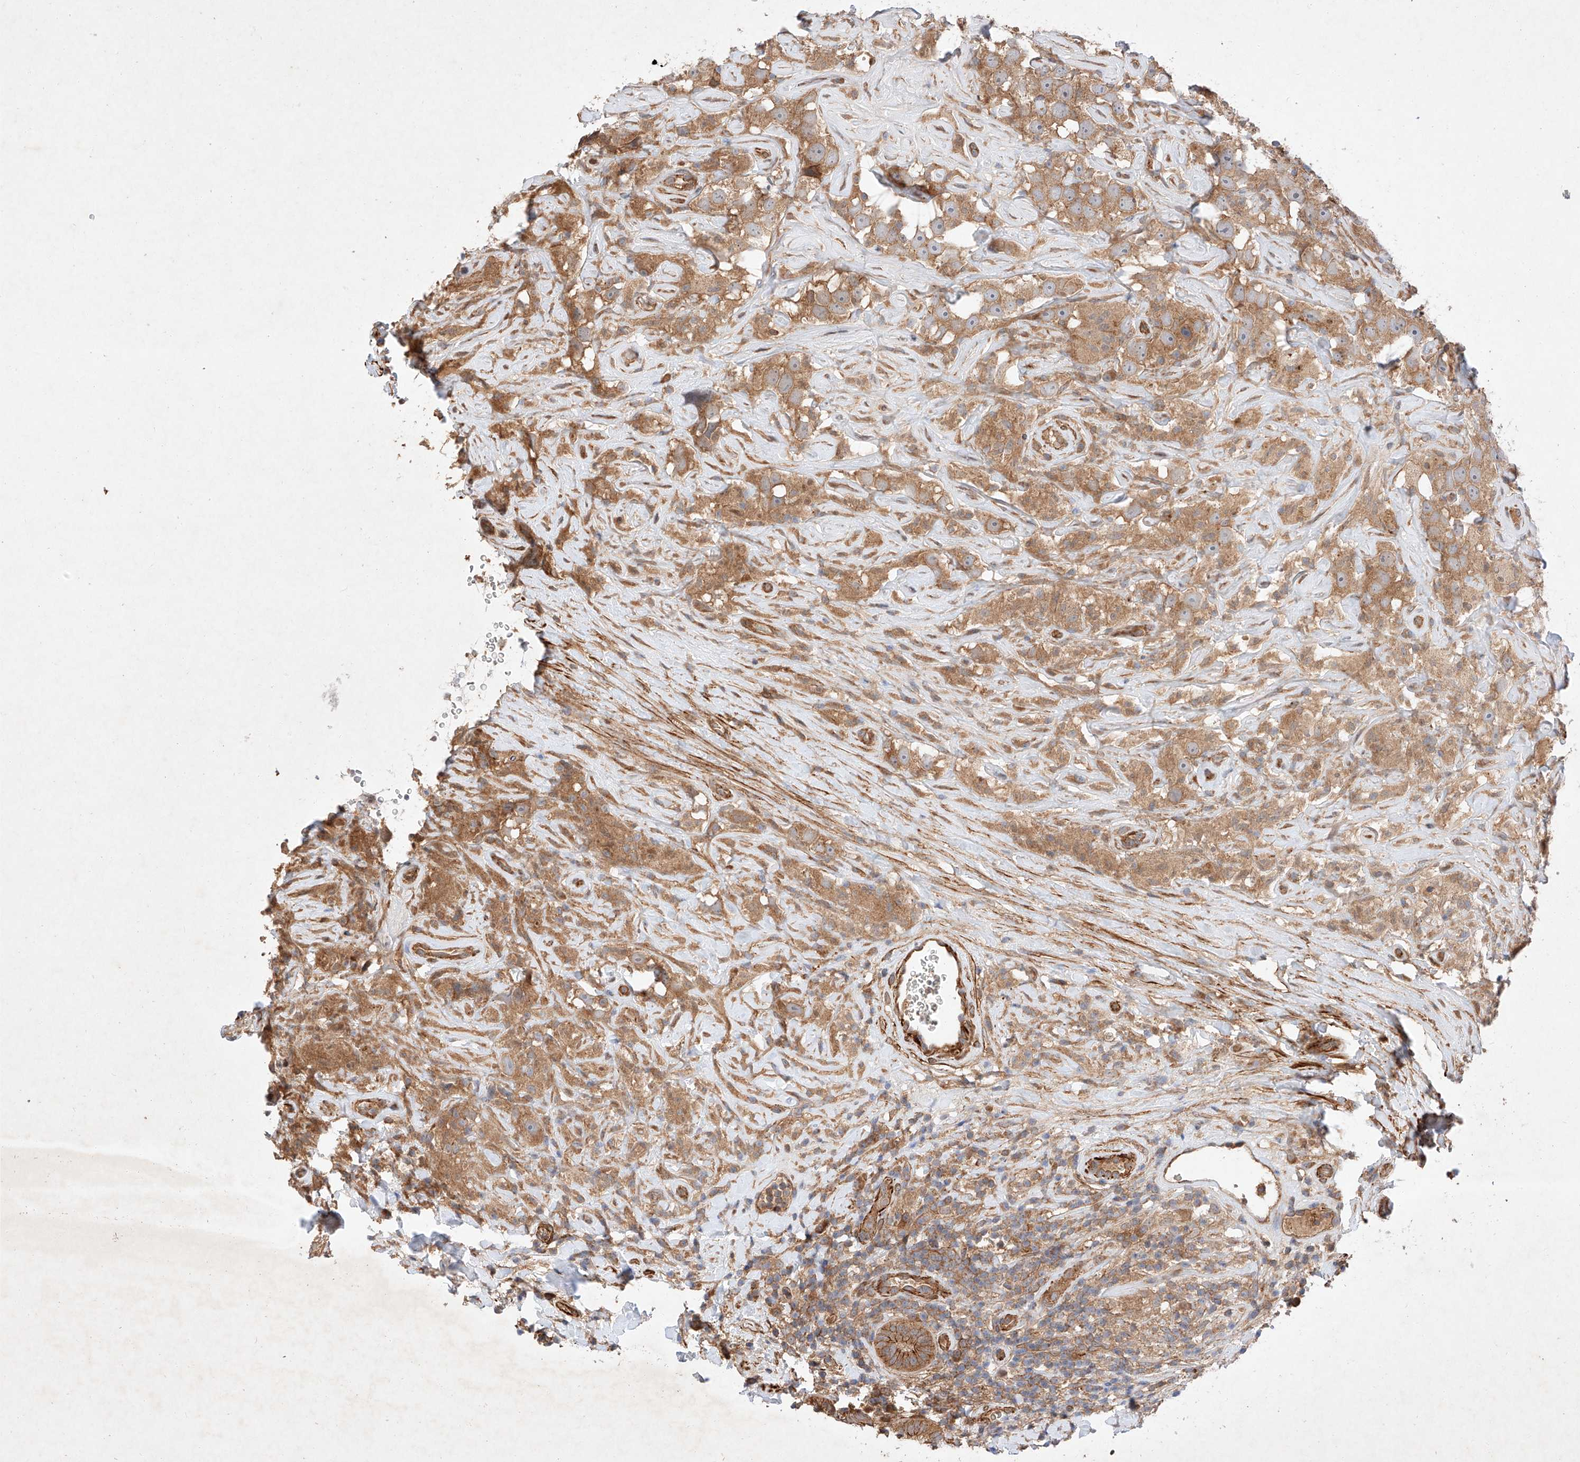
{"staining": {"intensity": "moderate", "quantity": ">75%", "location": "cytoplasmic/membranous"}, "tissue": "testis cancer", "cell_type": "Tumor cells", "image_type": "cancer", "snomed": [{"axis": "morphology", "description": "Seminoma, NOS"}, {"axis": "topography", "description": "Testis"}], "caption": "Immunohistochemical staining of seminoma (testis) displays medium levels of moderate cytoplasmic/membranous protein staining in approximately >75% of tumor cells.", "gene": "RAB23", "patient": {"sex": "male", "age": 49}}